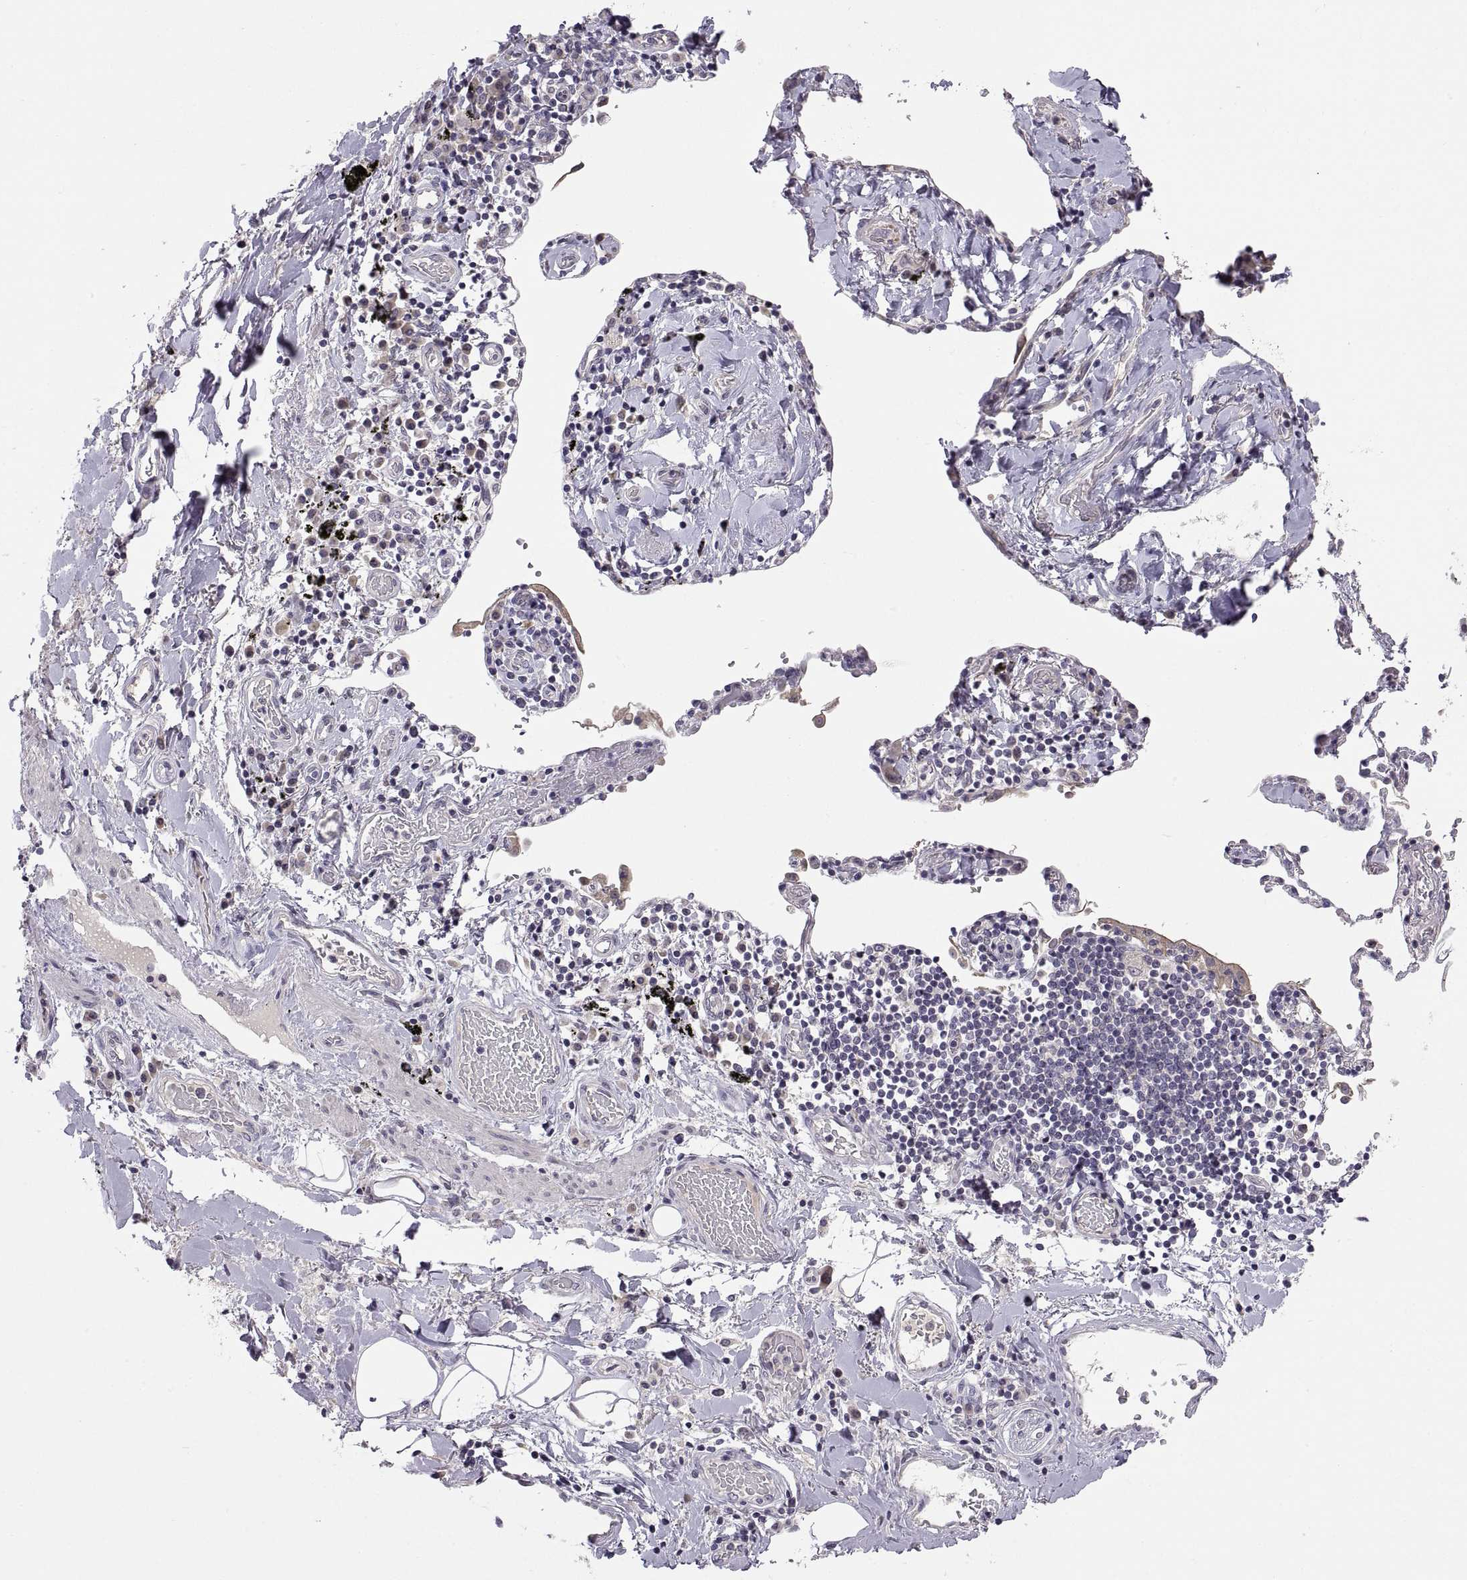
{"staining": {"intensity": "weak", "quantity": "25%-75%", "location": "cytoplasmic/membranous"}, "tissue": "lung cancer", "cell_type": "Tumor cells", "image_type": "cancer", "snomed": [{"axis": "morphology", "description": "Squamous cell carcinoma, NOS"}, {"axis": "topography", "description": "Lung"}], "caption": "IHC photomicrograph of lung squamous cell carcinoma stained for a protein (brown), which reveals low levels of weak cytoplasmic/membranous staining in about 25%-75% of tumor cells.", "gene": "ACSBG2", "patient": {"sex": "male", "age": 57}}